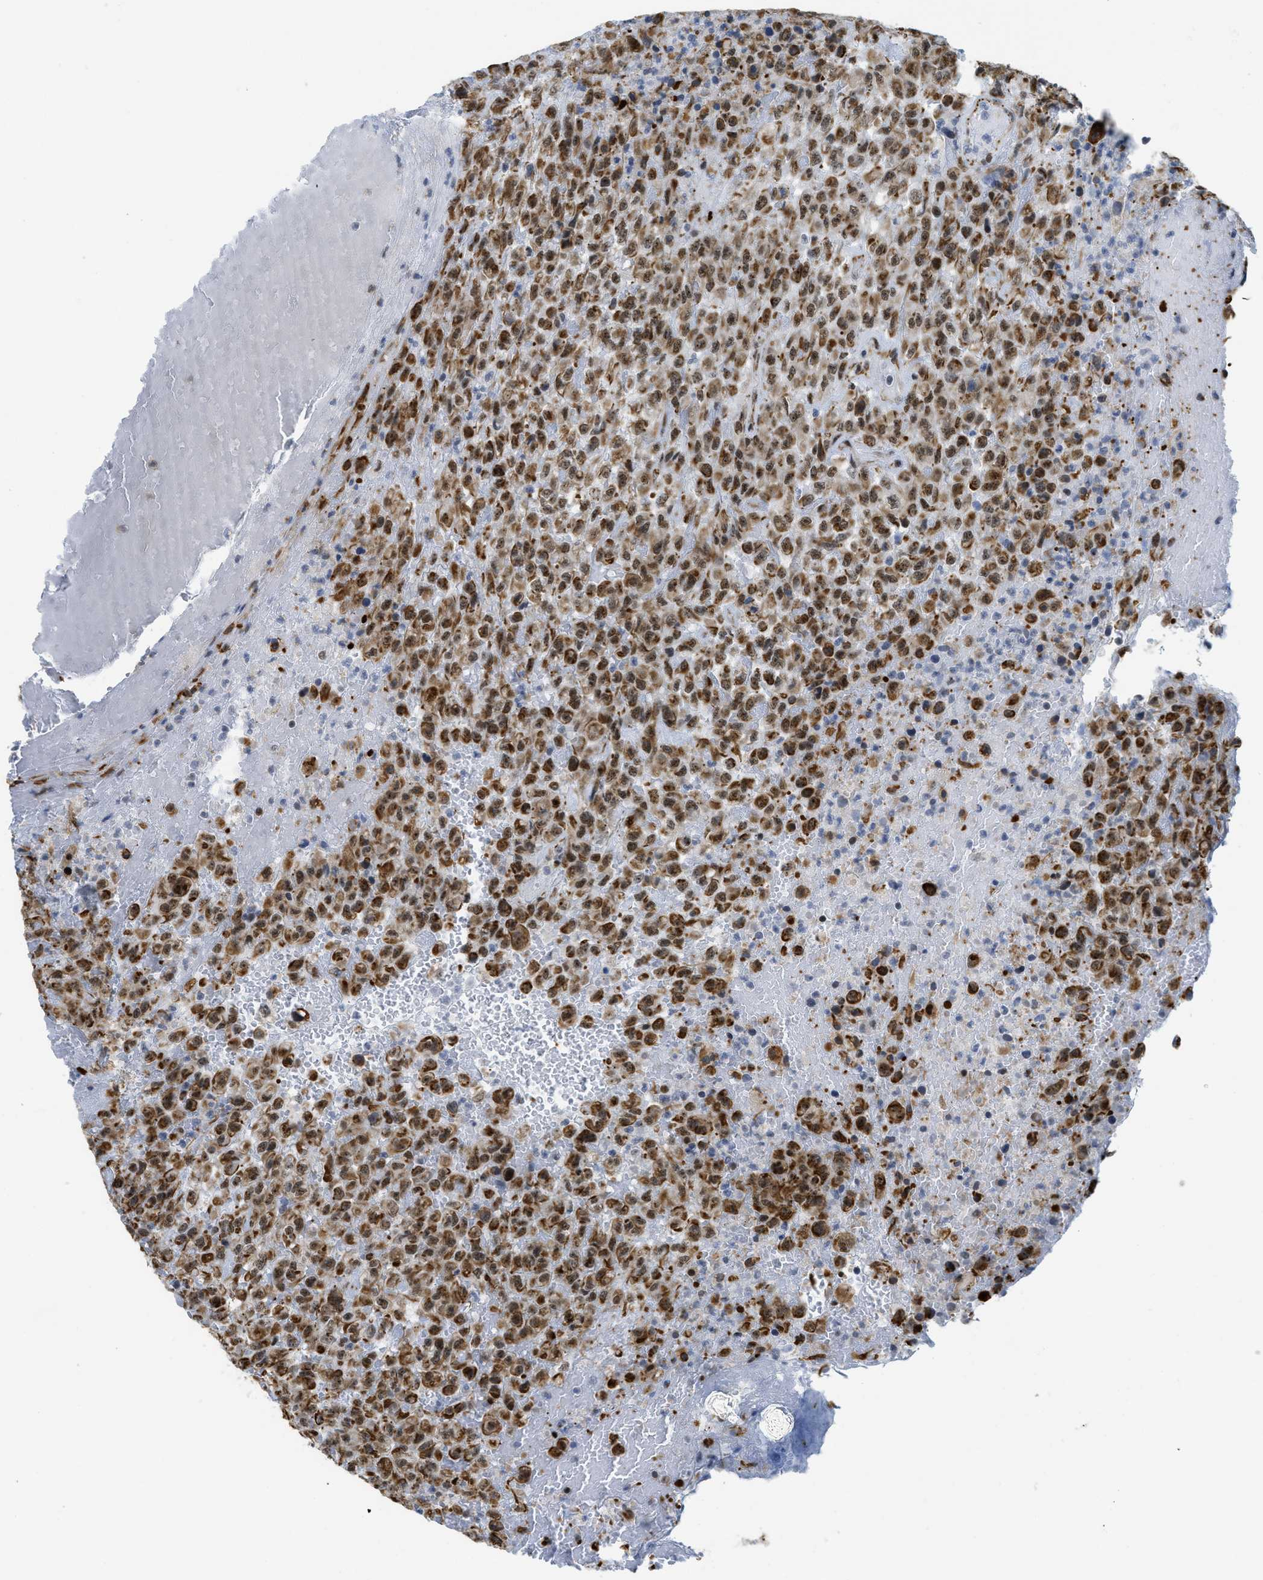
{"staining": {"intensity": "moderate", "quantity": ">75%", "location": "nuclear"}, "tissue": "urothelial cancer", "cell_type": "Tumor cells", "image_type": "cancer", "snomed": [{"axis": "morphology", "description": "Urothelial carcinoma, High grade"}, {"axis": "topography", "description": "Urinary bladder"}], "caption": "The immunohistochemical stain highlights moderate nuclear staining in tumor cells of high-grade urothelial carcinoma tissue. (Stains: DAB in brown, nuclei in blue, Microscopy: brightfield microscopy at high magnification).", "gene": "LRRC8B", "patient": {"sex": "male", "age": 46}}